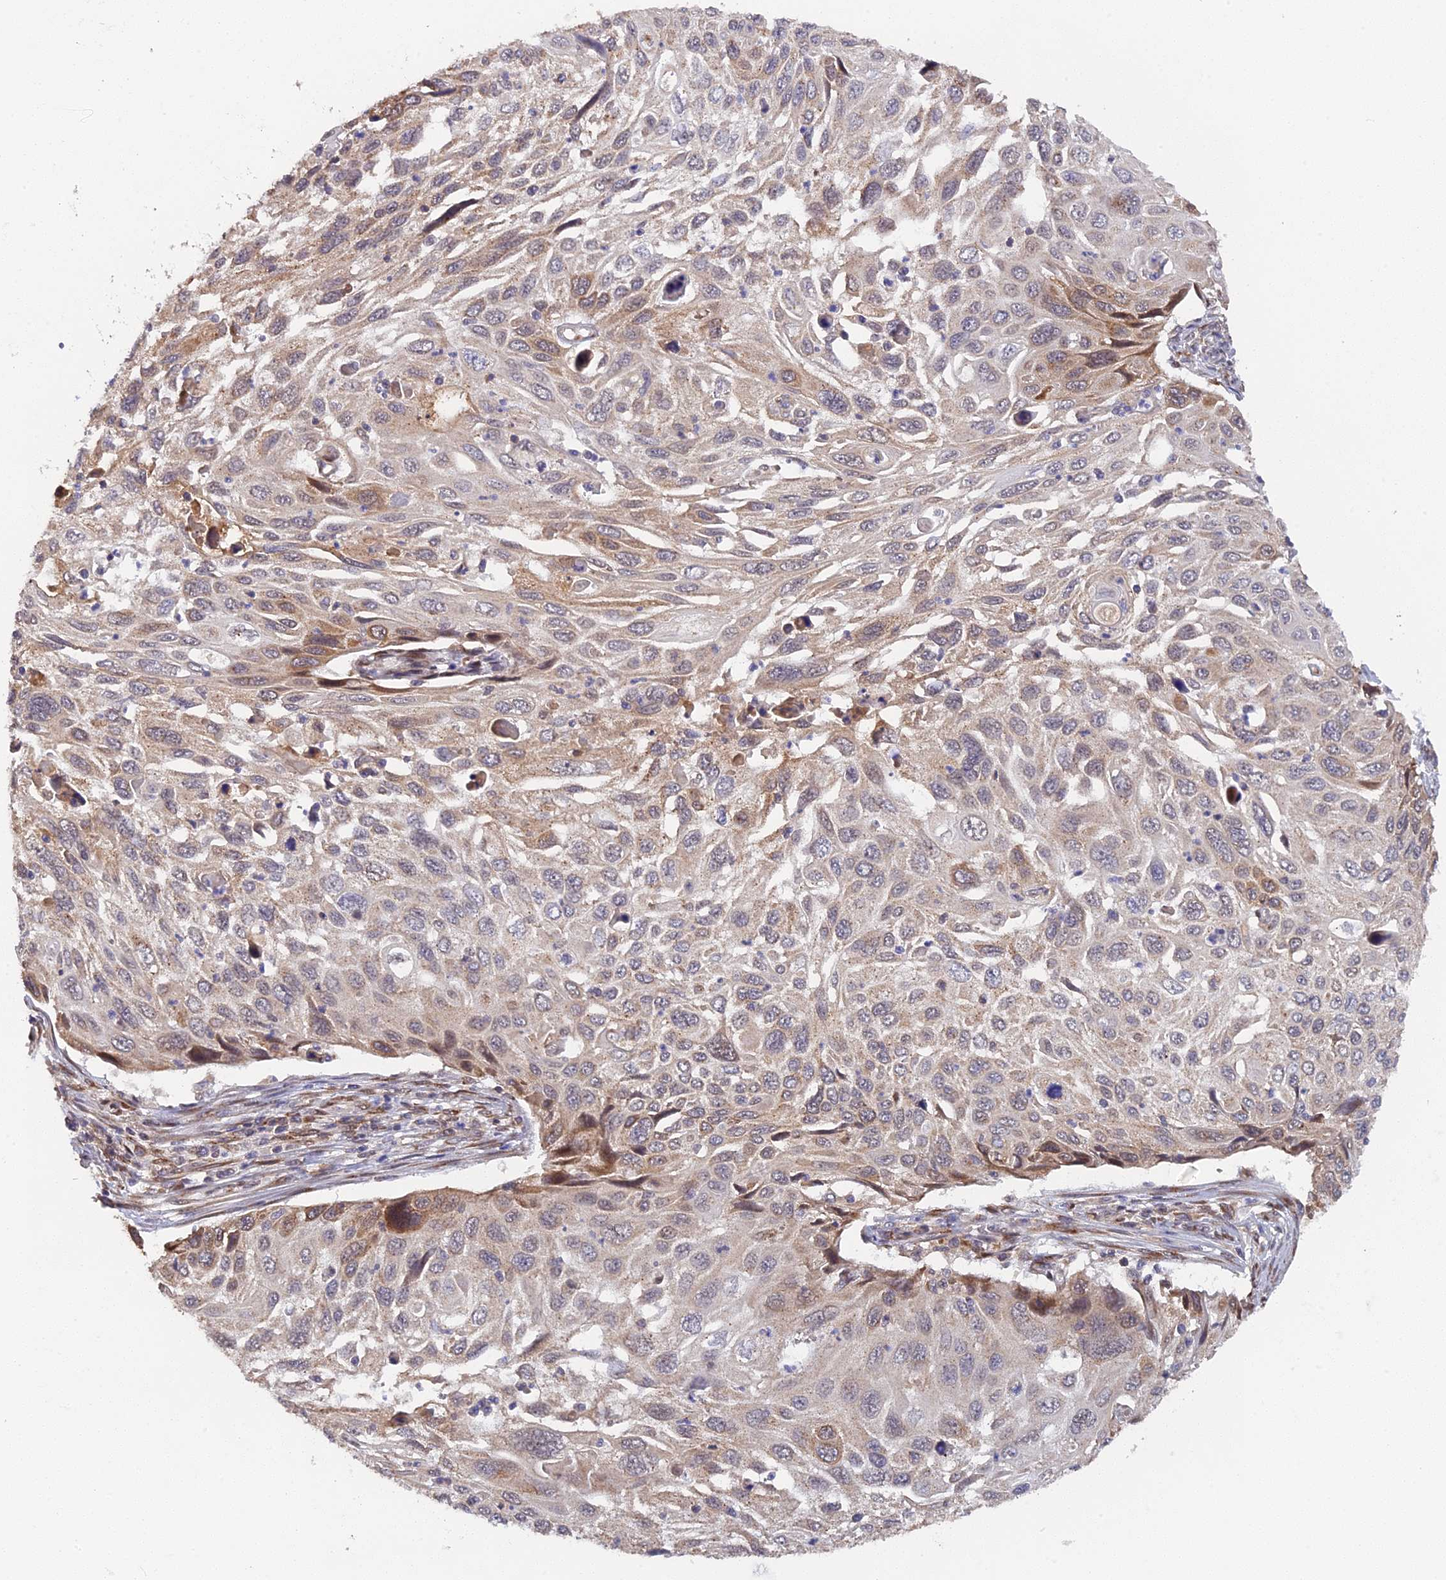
{"staining": {"intensity": "moderate", "quantity": "<25%", "location": "cytoplasmic/membranous"}, "tissue": "cervical cancer", "cell_type": "Tumor cells", "image_type": "cancer", "snomed": [{"axis": "morphology", "description": "Squamous cell carcinoma, NOS"}, {"axis": "topography", "description": "Cervix"}], "caption": "Human squamous cell carcinoma (cervical) stained for a protein (brown) shows moderate cytoplasmic/membranous positive expression in about <25% of tumor cells.", "gene": "SNX17", "patient": {"sex": "female", "age": 70}}